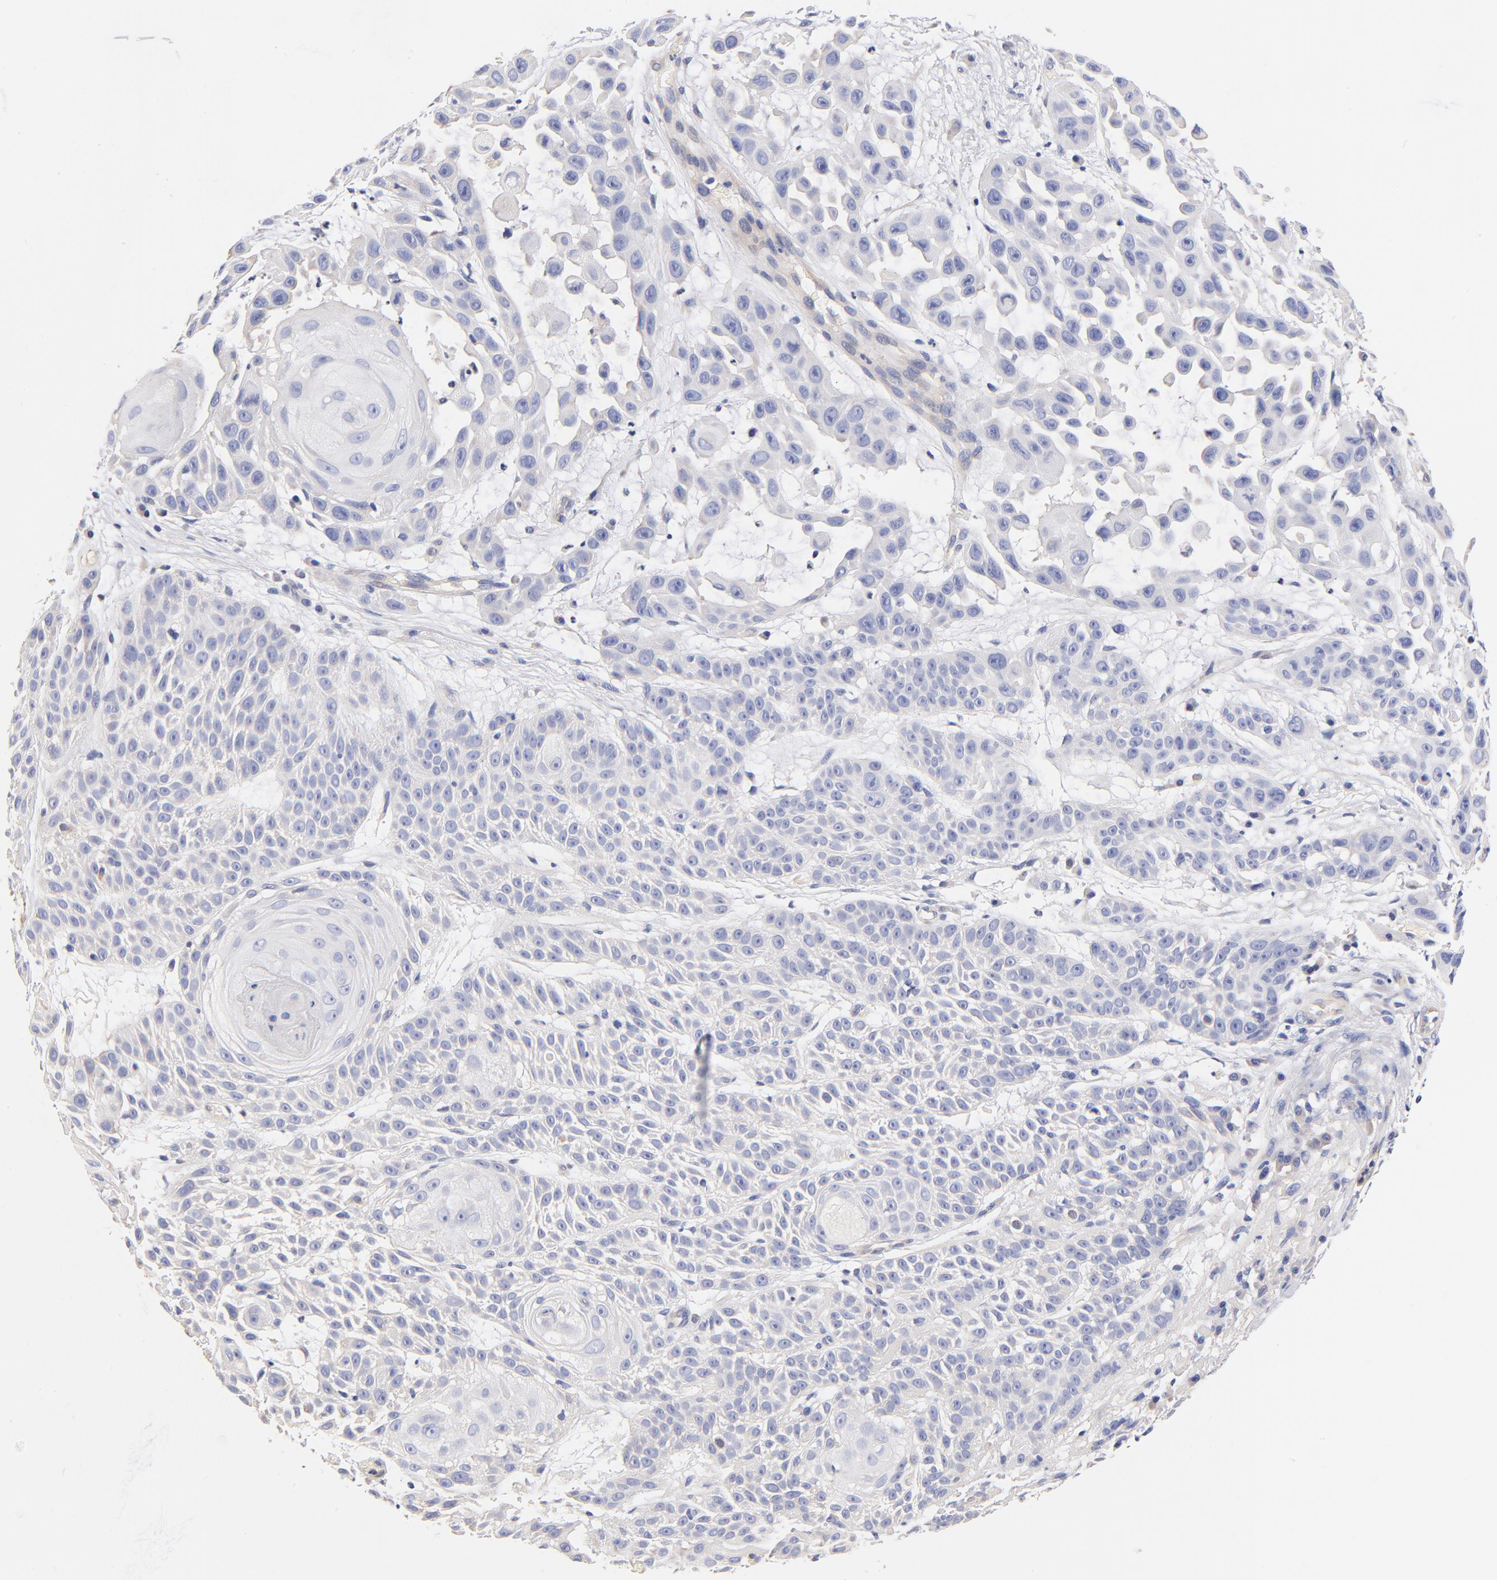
{"staining": {"intensity": "negative", "quantity": "none", "location": "none"}, "tissue": "skin cancer", "cell_type": "Tumor cells", "image_type": "cancer", "snomed": [{"axis": "morphology", "description": "Squamous cell carcinoma, NOS"}, {"axis": "topography", "description": "Skin"}], "caption": "A photomicrograph of skin cancer stained for a protein shows no brown staining in tumor cells.", "gene": "HS3ST1", "patient": {"sex": "male", "age": 81}}